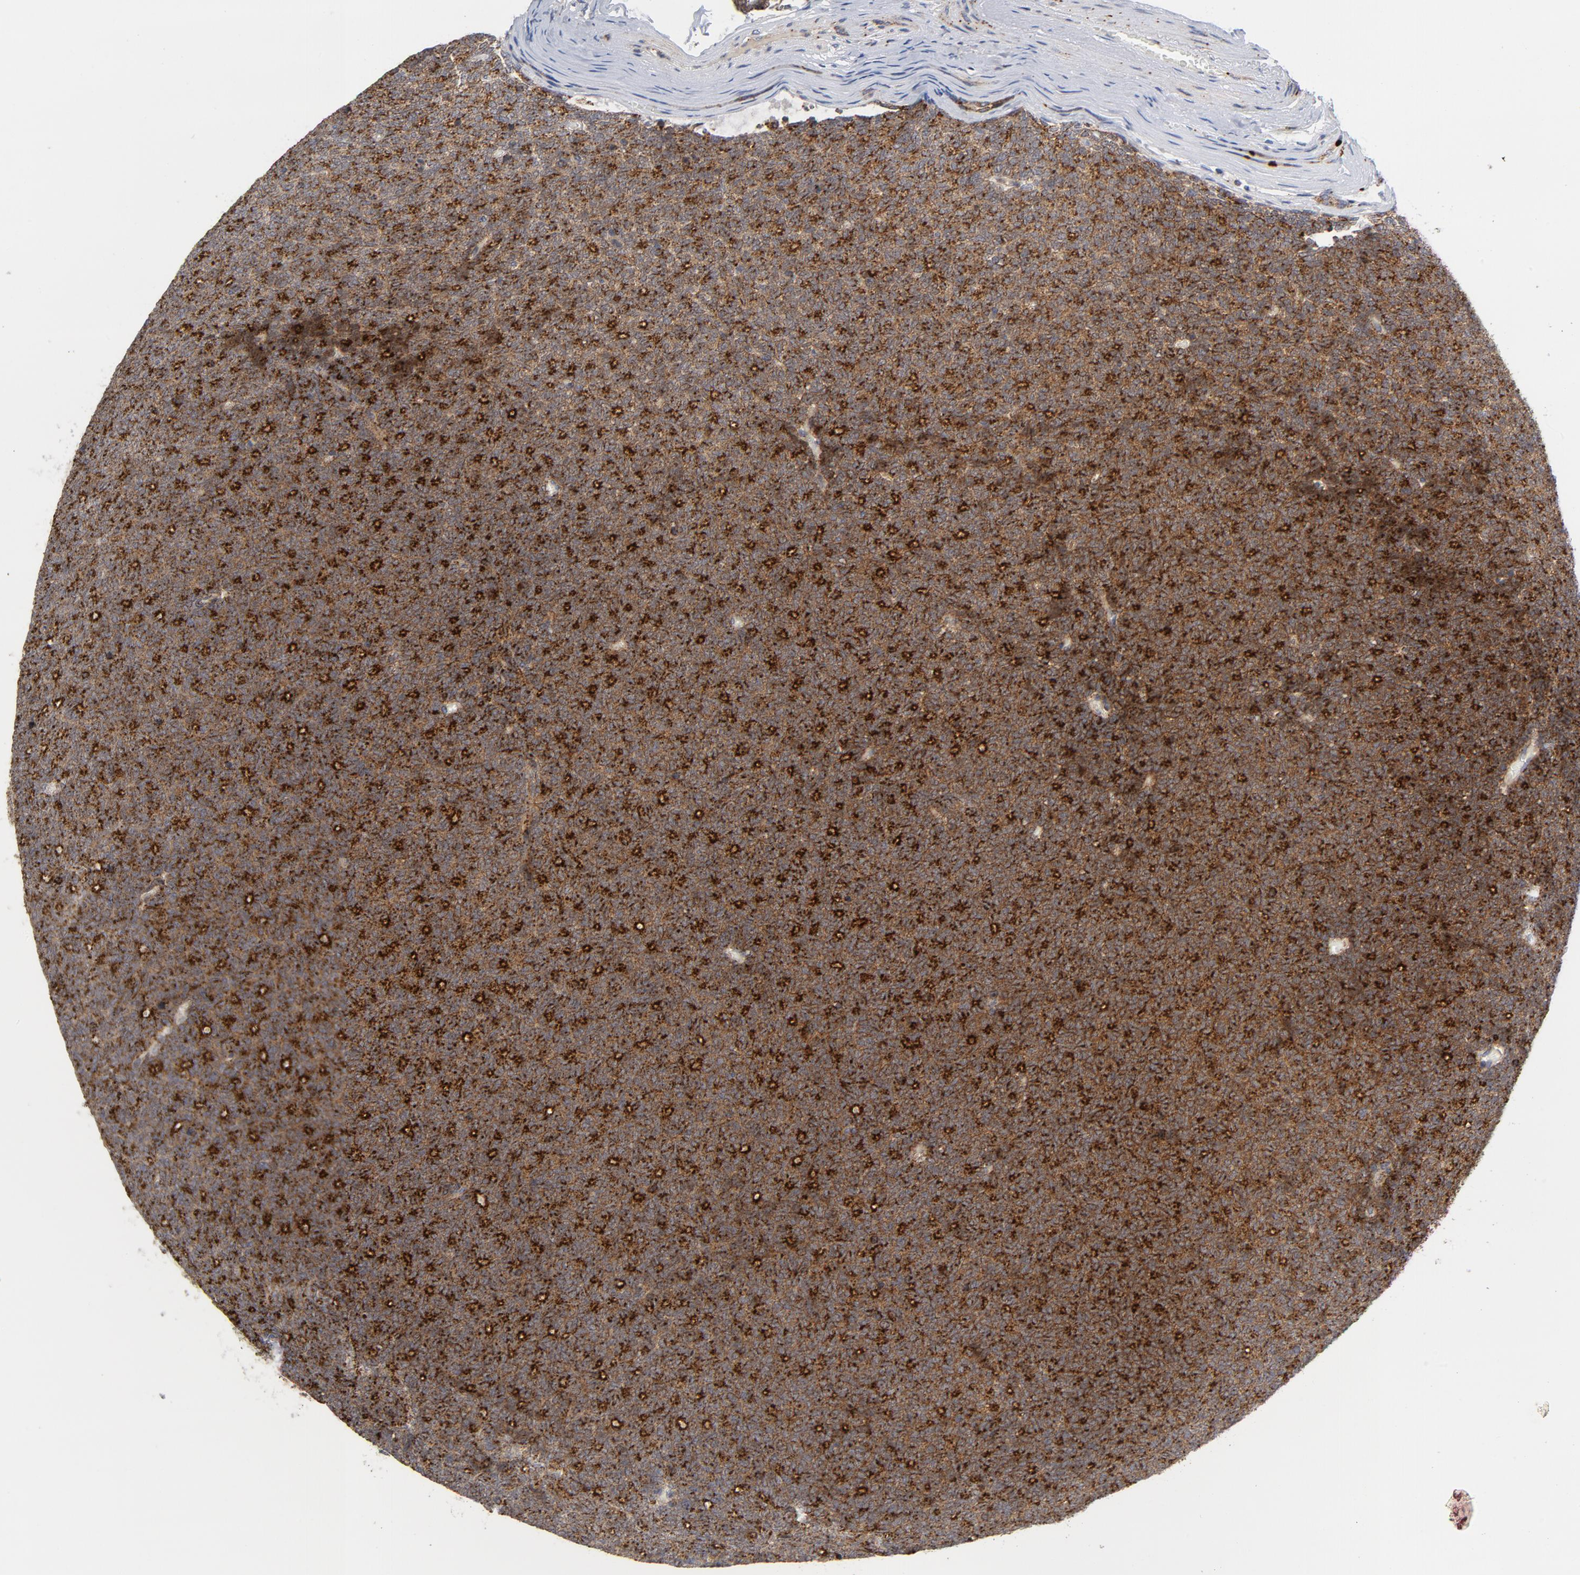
{"staining": {"intensity": "strong", "quantity": ">75%", "location": "cytoplasmic/membranous"}, "tissue": "renal cancer", "cell_type": "Tumor cells", "image_type": "cancer", "snomed": [{"axis": "morphology", "description": "Neoplasm, malignant, NOS"}, {"axis": "topography", "description": "Kidney"}], "caption": "This is a photomicrograph of IHC staining of renal cancer, which shows strong positivity in the cytoplasmic/membranous of tumor cells.", "gene": "AKT2", "patient": {"sex": "male", "age": 28}}